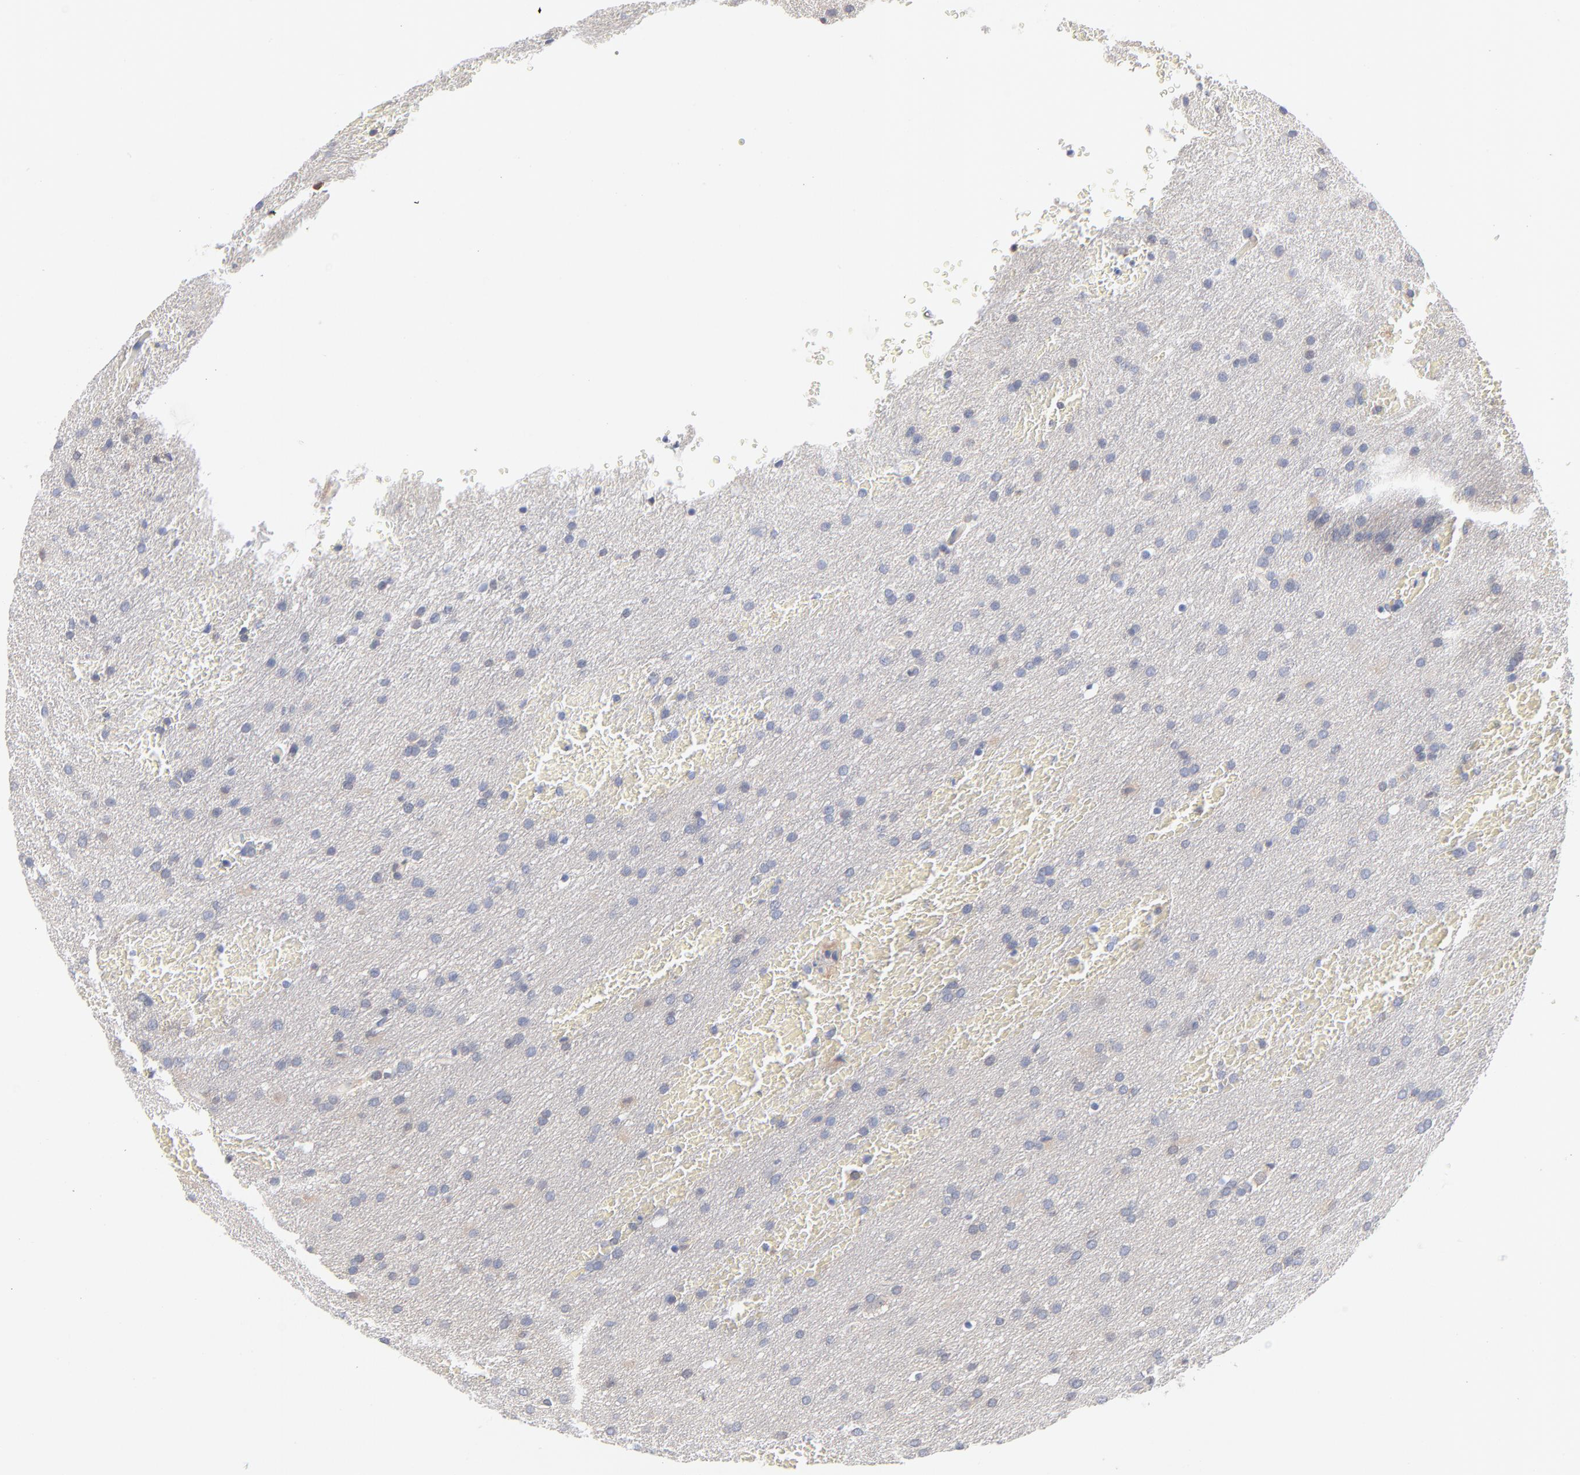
{"staining": {"intensity": "negative", "quantity": "none", "location": "none"}, "tissue": "glioma", "cell_type": "Tumor cells", "image_type": "cancer", "snomed": [{"axis": "morphology", "description": "Glioma, malignant, Low grade"}, {"axis": "topography", "description": "Brain"}], "caption": "Protein analysis of low-grade glioma (malignant) exhibits no significant staining in tumor cells.", "gene": "ARRB1", "patient": {"sex": "female", "age": 32}}